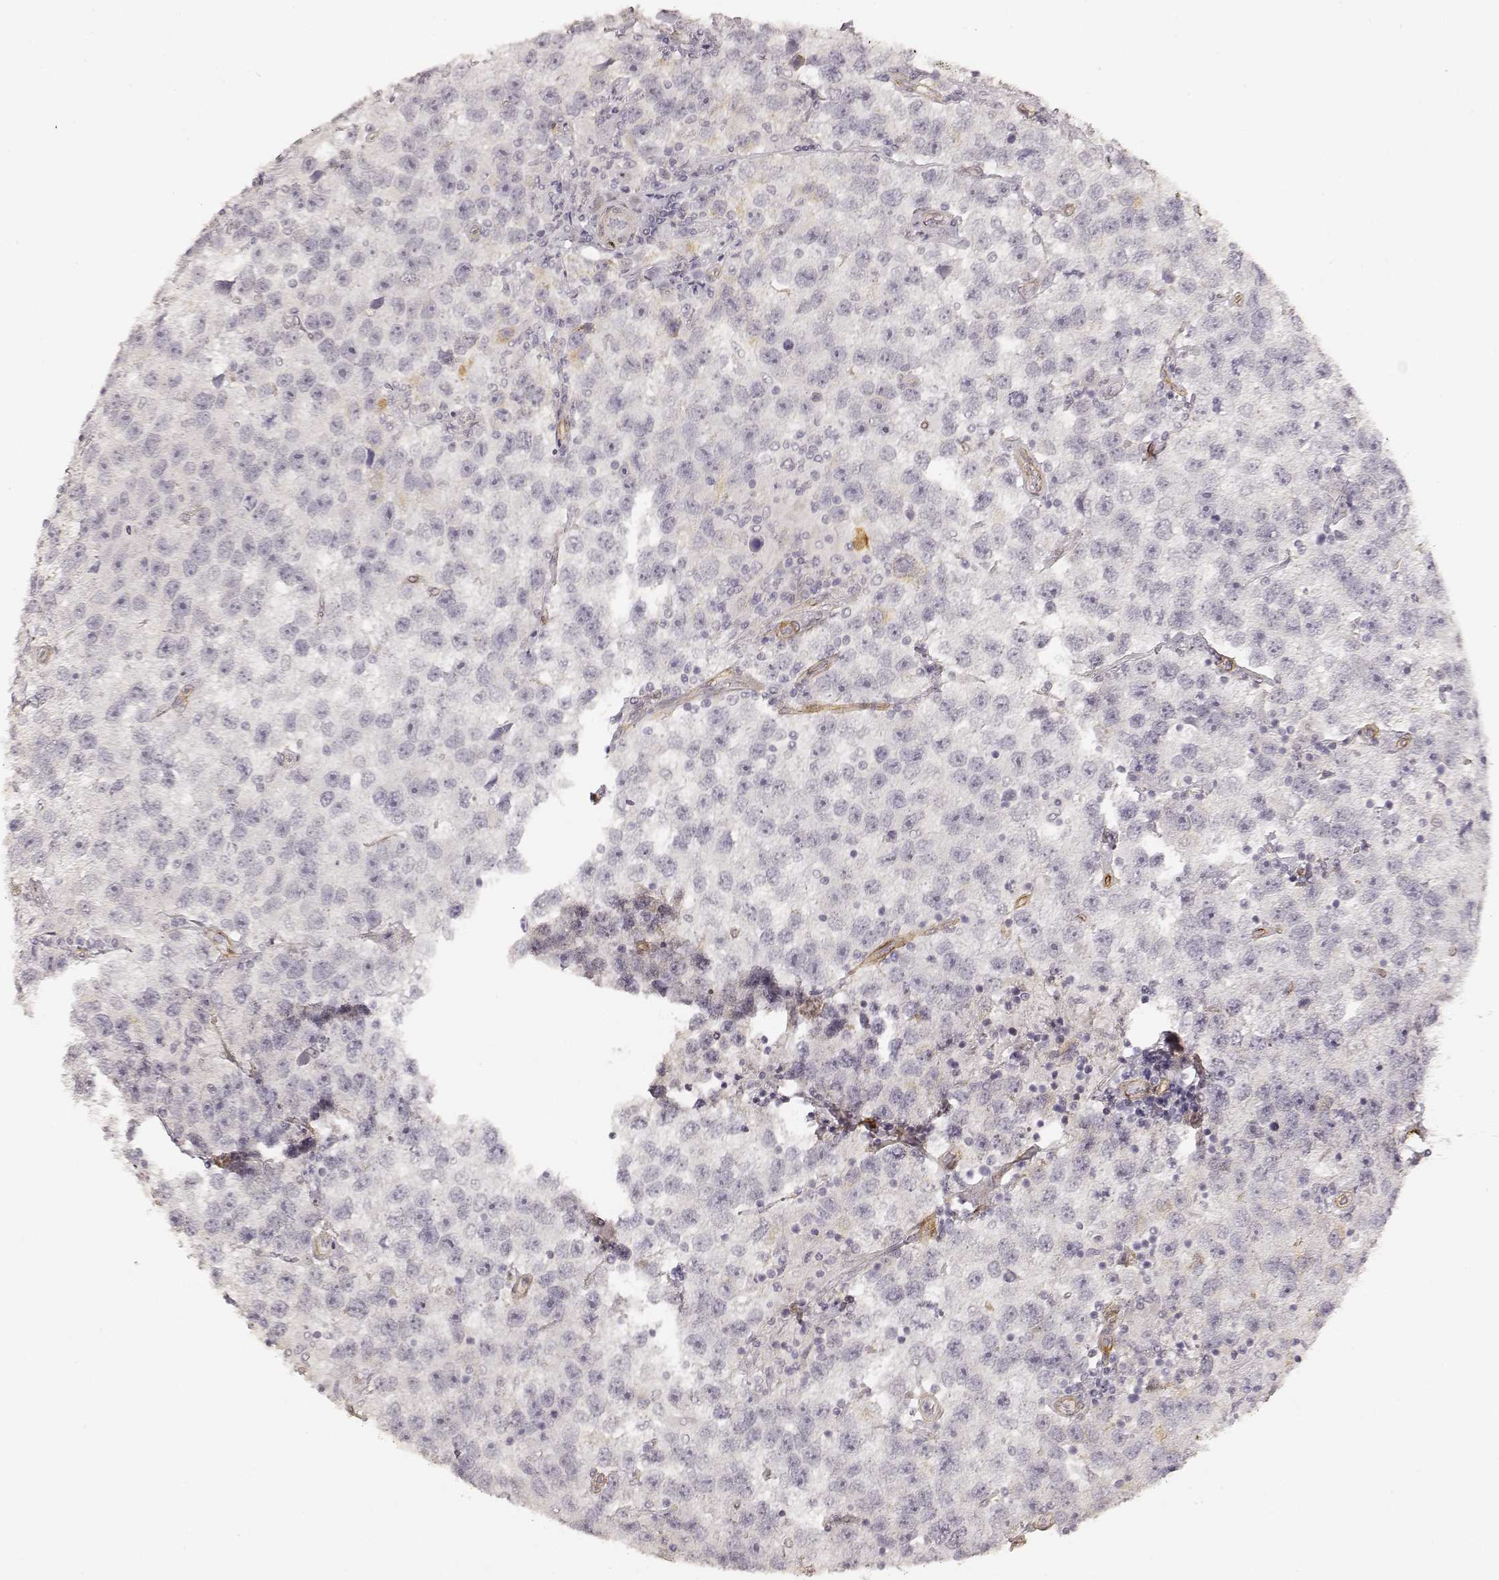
{"staining": {"intensity": "negative", "quantity": "none", "location": "none"}, "tissue": "testis cancer", "cell_type": "Tumor cells", "image_type": "cancer", "snomed": [{"axis": "morphology", "description": "Seminoma, NOS"}, {"axis": "topography", "description": "Testis"}], "caption": "A histopathology image of testis cancer stained for a protein exhibits no brown staining in tumor cells.", "gene": "LAMA4", "patient": {"sex": "male", "age": 26}}